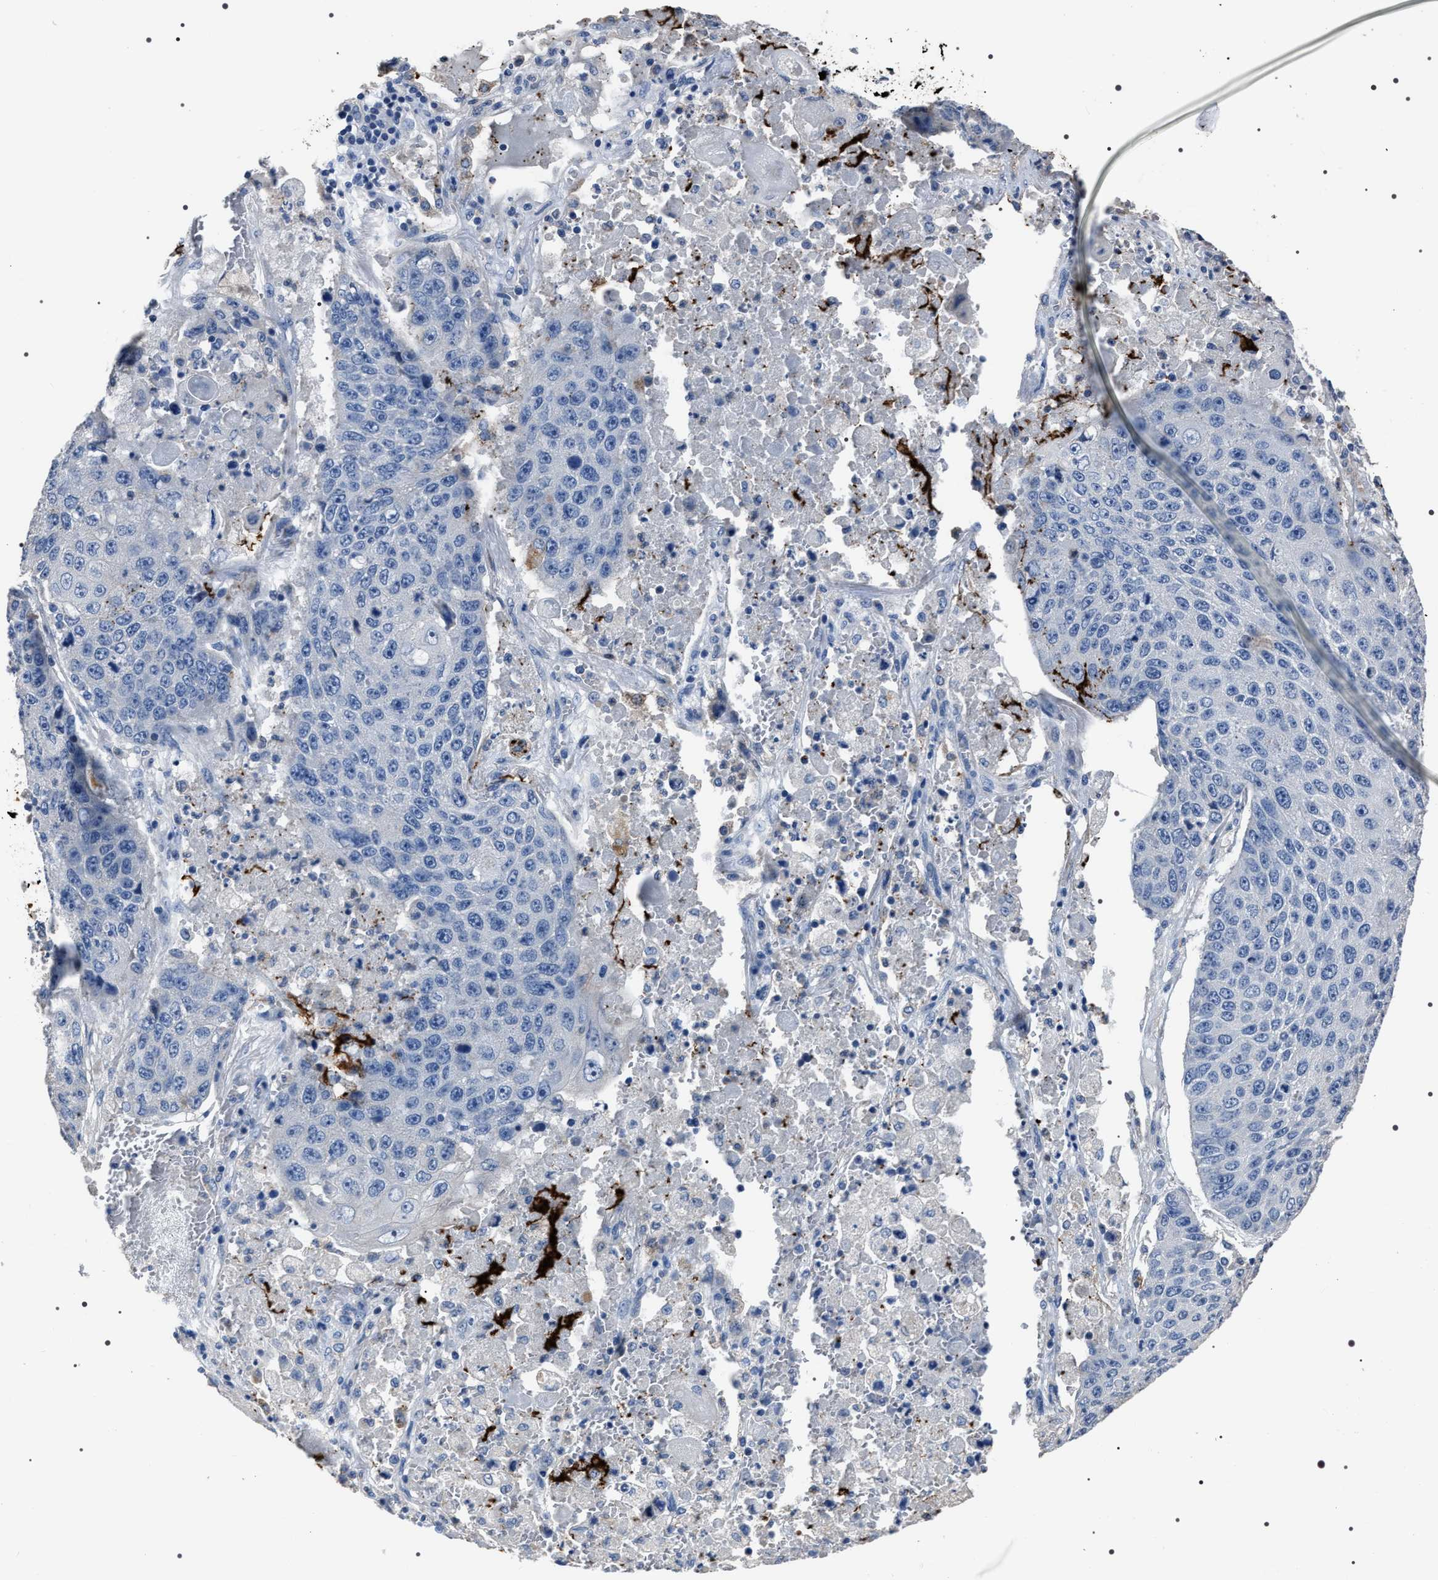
{"staining": {"intensity": "negative", "quantity": "none", "location": "none"}, "tissue": "lung cancer", "cell_type": "Tumor cells", "image_type": "cancer", "snomed": [{"axis": "morphology", "description": "Squamous cell carcinoma, NOS"}, {"axis": "topography", "description": "Lung"}], "caption": "Immunohistochemistry image of neoplastic tissue: human lung cancer (squamous cell carcinoma) stained with DAB (3,3'-diaminobenzidine) reveals no significant protein expression in tumor cells.", "gene": "TRIM54", "patient": {"sex": "male", "age": 61}}